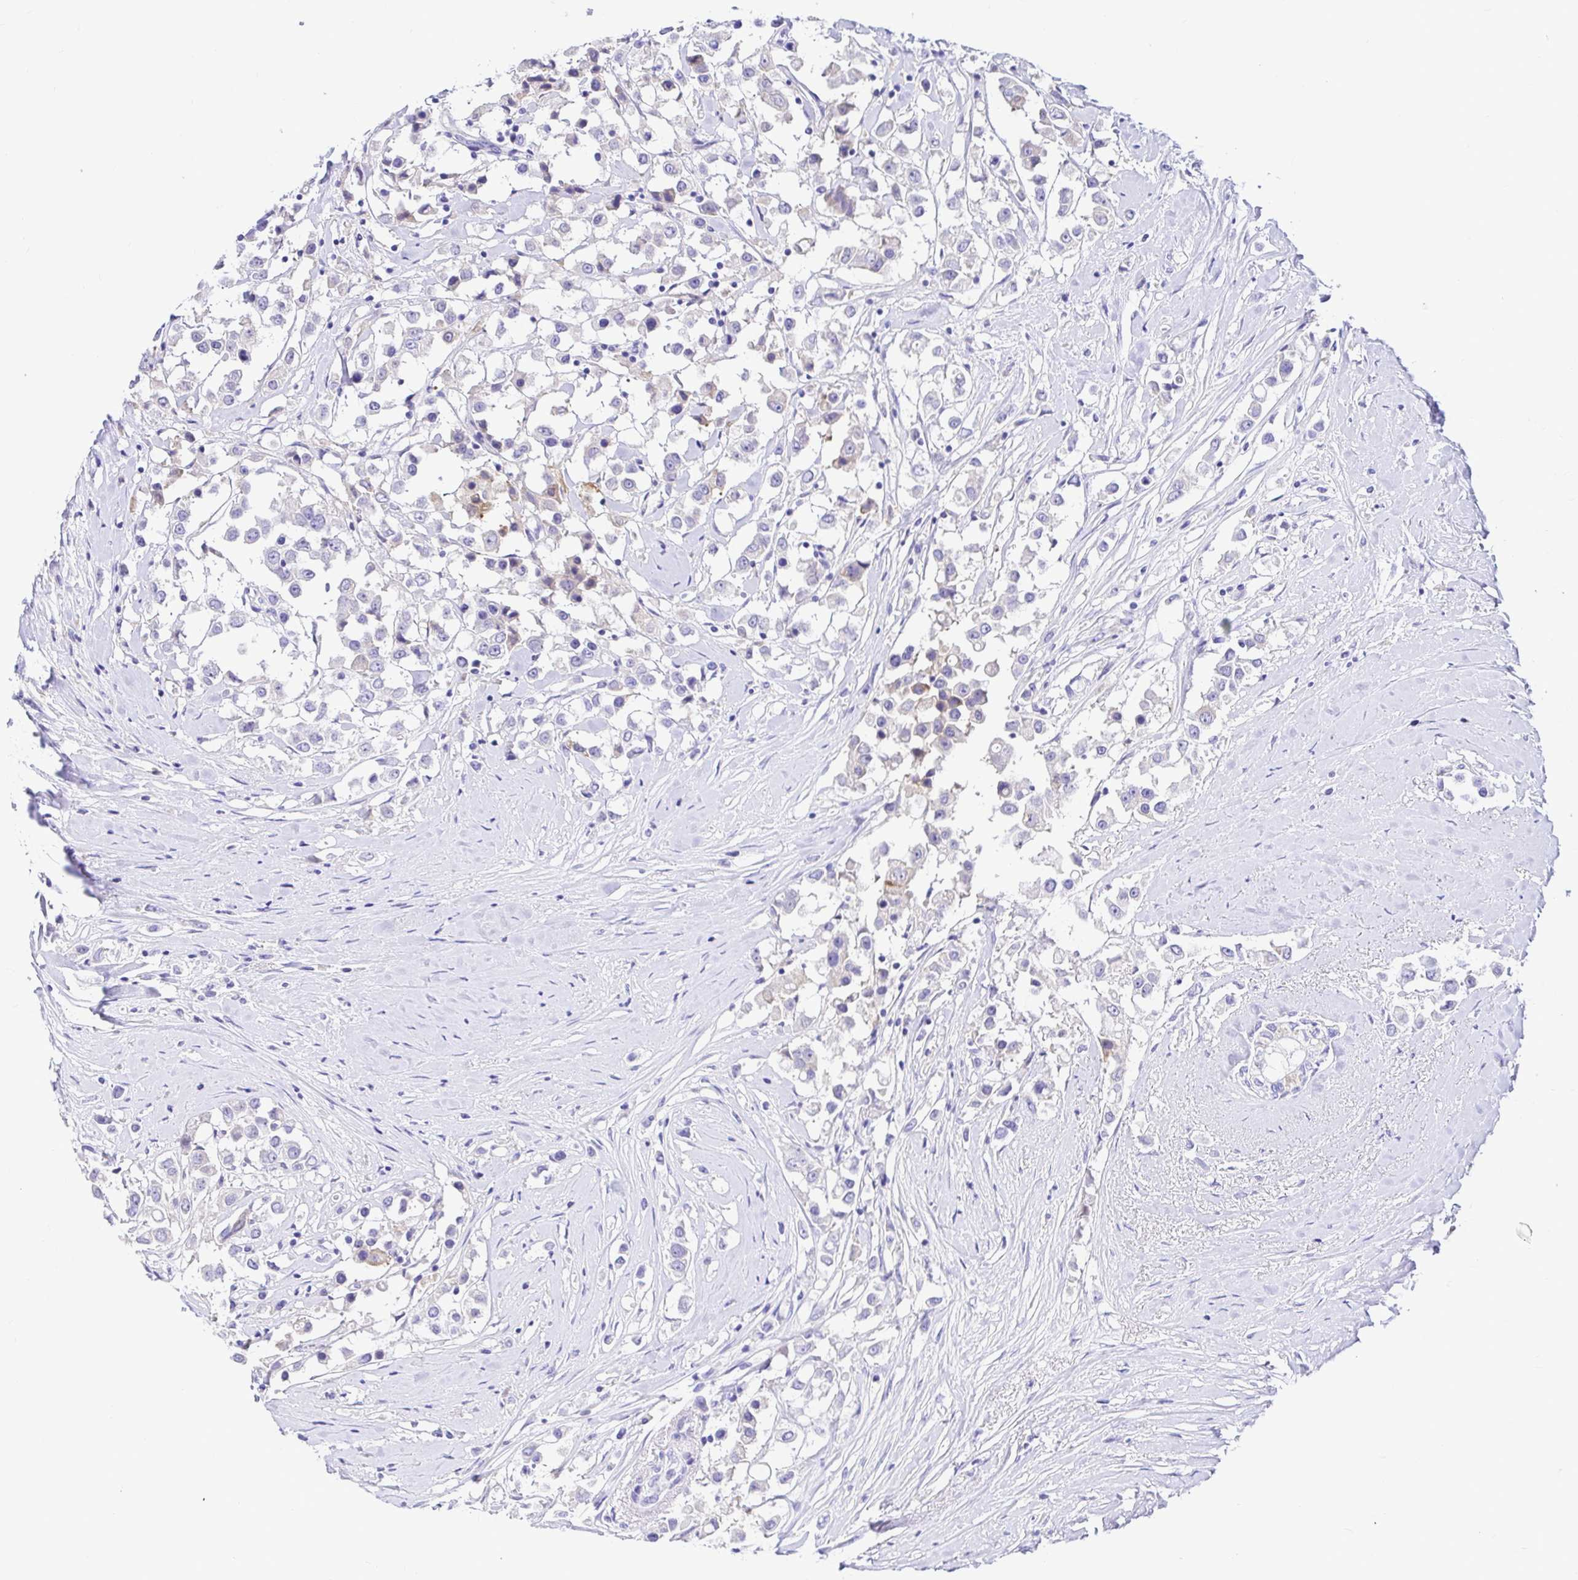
{"staining": {"intensity": "negative", "quantity": "none", "location": "none"}, "tissue": "breast cancer", "cell_type": "Tumor cells", "image_type": "cancer", "snomed": [{"axis": "morphology", "description": "Duct carcinoma"}, {"axis": "topography", "description": "Breast"}], "caption": "An immunohistochemistry histopathology image of breast cancer is shown. There is no staining in tumor cells of breast cancer. (Stains: DAB (3,3'-diaminobenzidine) IHC with hematoxylin counter stain, Microscopy: brightfield microscopy at high magnification).", "gene": "BACE2", "patient": {"sex": "female", "age": 61}}